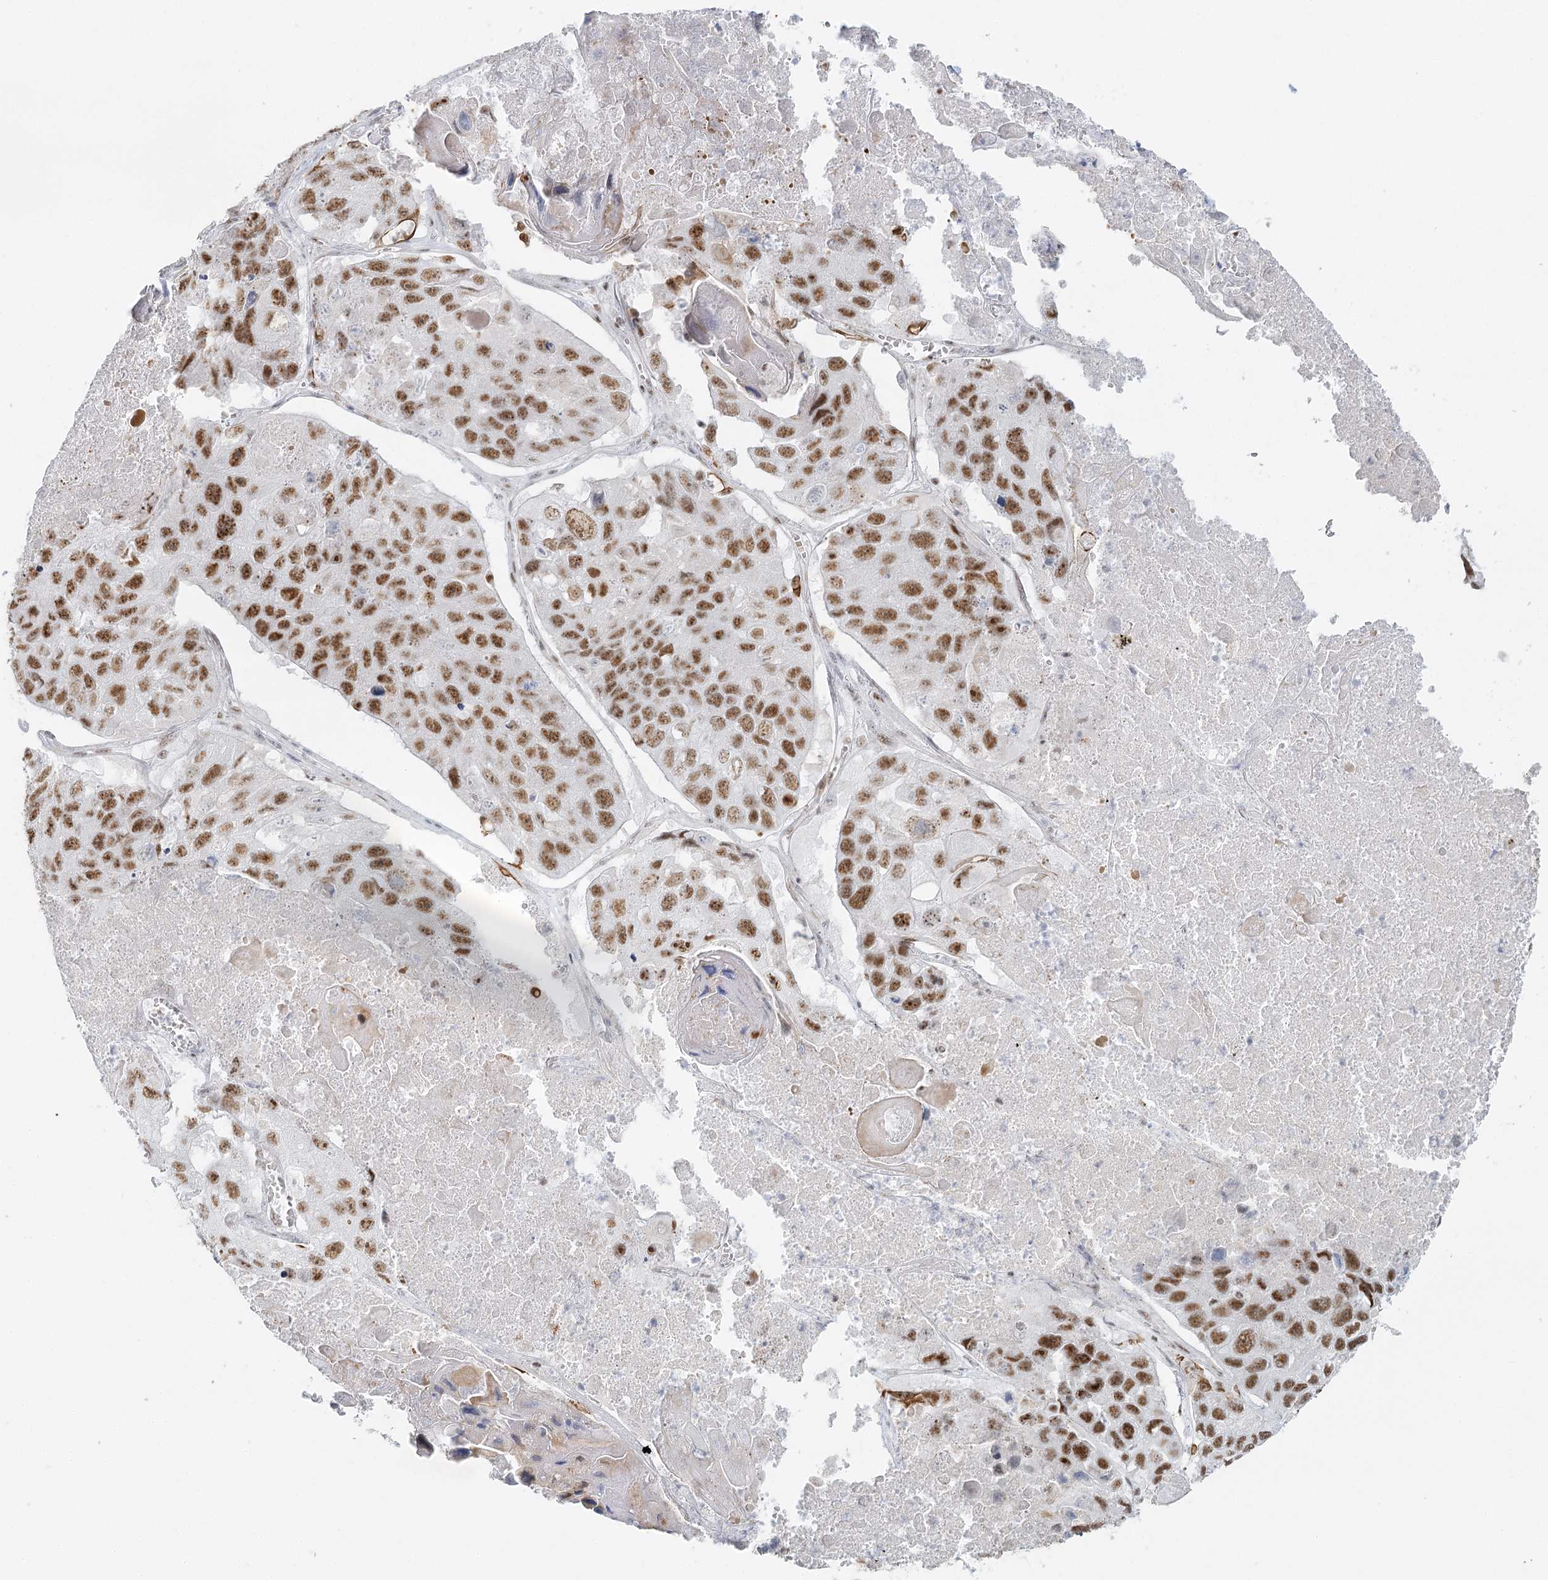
{"staining": {"intensity": "strong", "quantity": ">75%", "location": "nuclear"}, "tissue": "lung cancer", "cell_type": "Tumor cells", "image_type": "cancer", "snomed": [{"axis": "morphology", "description": "Squamous cell carcinoma, NOS"}, {"axis": "topography", "description": "Lung"}], "caption": "Immunohistochemistry (IHC) histopathology image of lung cancer (squamous cell carcinoma) stained for a protein (brown), which displays high levels of strong nuclear expression in about >75% of tumor cells.", "gene": "U2SURP", "patient": {"sex": "male", "age": 61}}